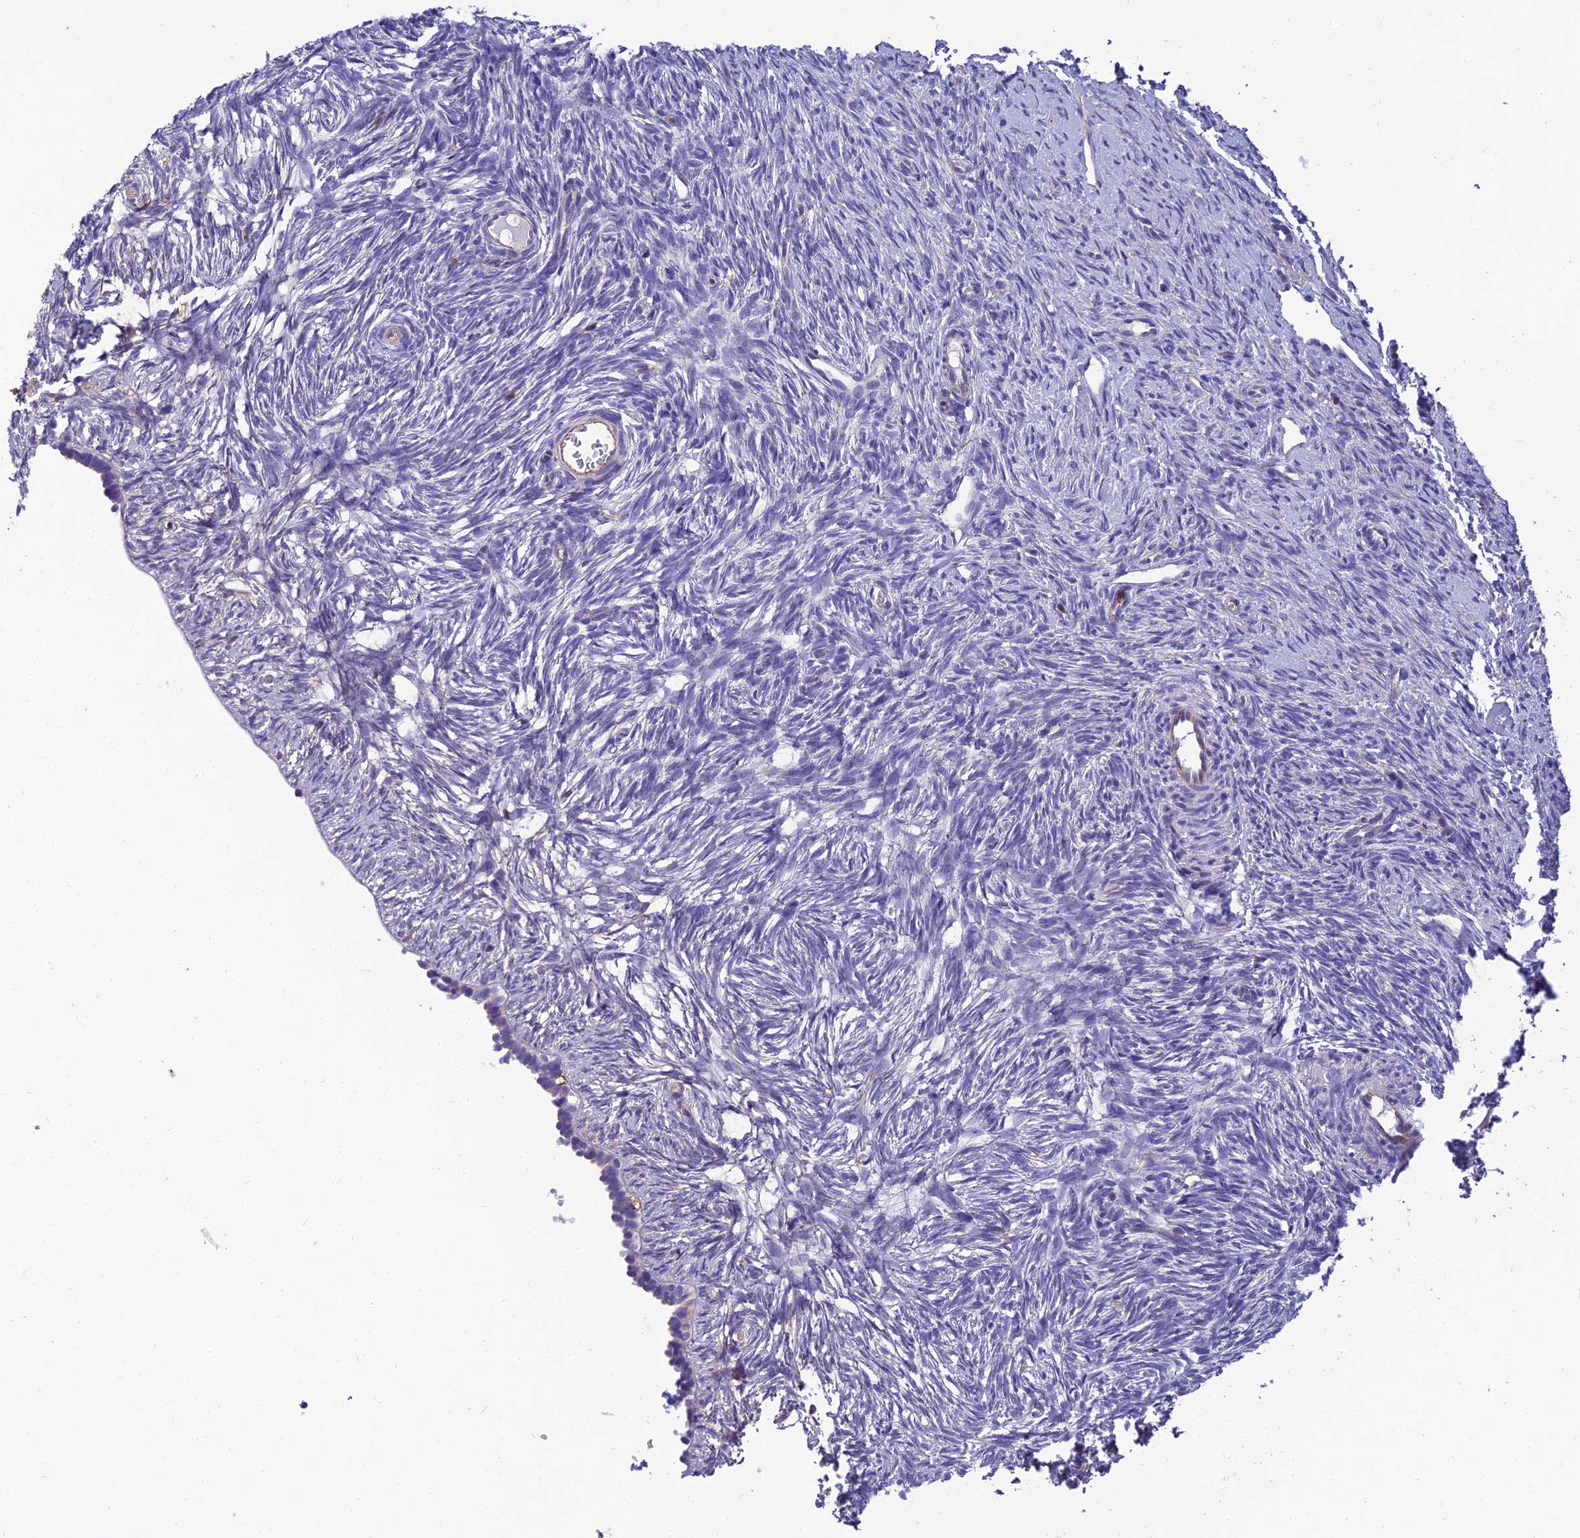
{"staining": {"intensity": "negative", "quantity": "none", "location": "none"}, "tissue": "ovary", "cell_type": "Ovarian stroma cells", "image_type": "normal", "snomed": [{"axis": "morphology", "description": "Normal tissue, NOS"}, {"axis": "topography", "description": "Ovary"}], "caption": "The photomicrograph reveals no significant staining in ovarian stroma cells of ovary. The staining is performed using DAB (3,3'-diaminobenzidine) brown chromogen with nuclei counter-stained in using hematoxylin.", "gene": "PPP1R18", "patient": {"sex": "female", "age": 51}}